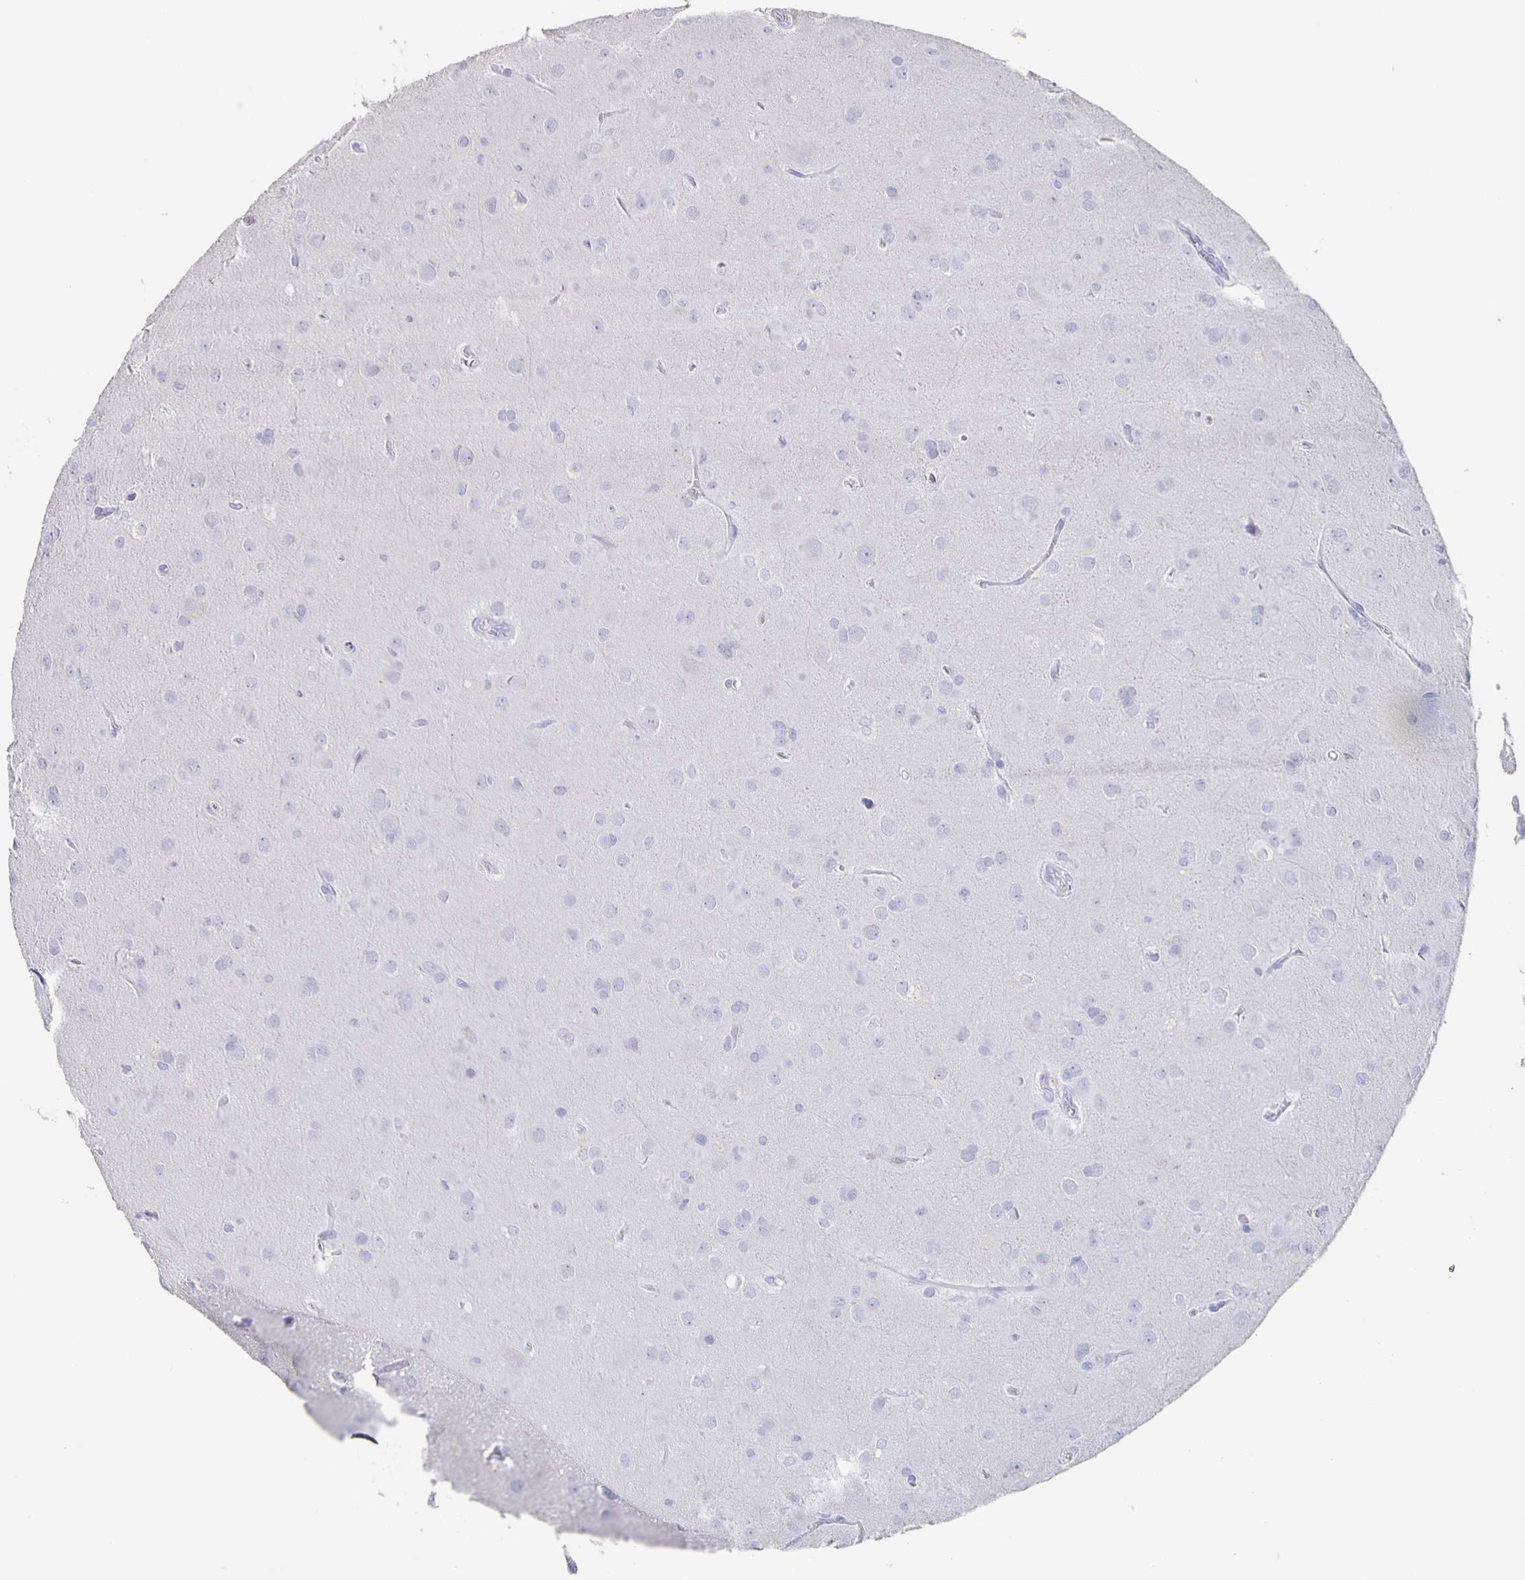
{"staining": {"intensity": "negative", "quantity": "none", "location": "none"}, "tissue": "glioma", "cell_type": "Tumor cells", "image_type": "cancer", "snomed": [{"axis": "morphology", "description": "Glioma, malignant, Low grade"}, {"axis": "topography", "description": "Brain"}], "caption": "An immunohistochemistry micrograph of malignant low-grade glioma is shown. There is no staining in tumor cells of malignant low-grade glioma.", "gene": "SLC34A2", "patient": {"sex": "male", "age": 58}}